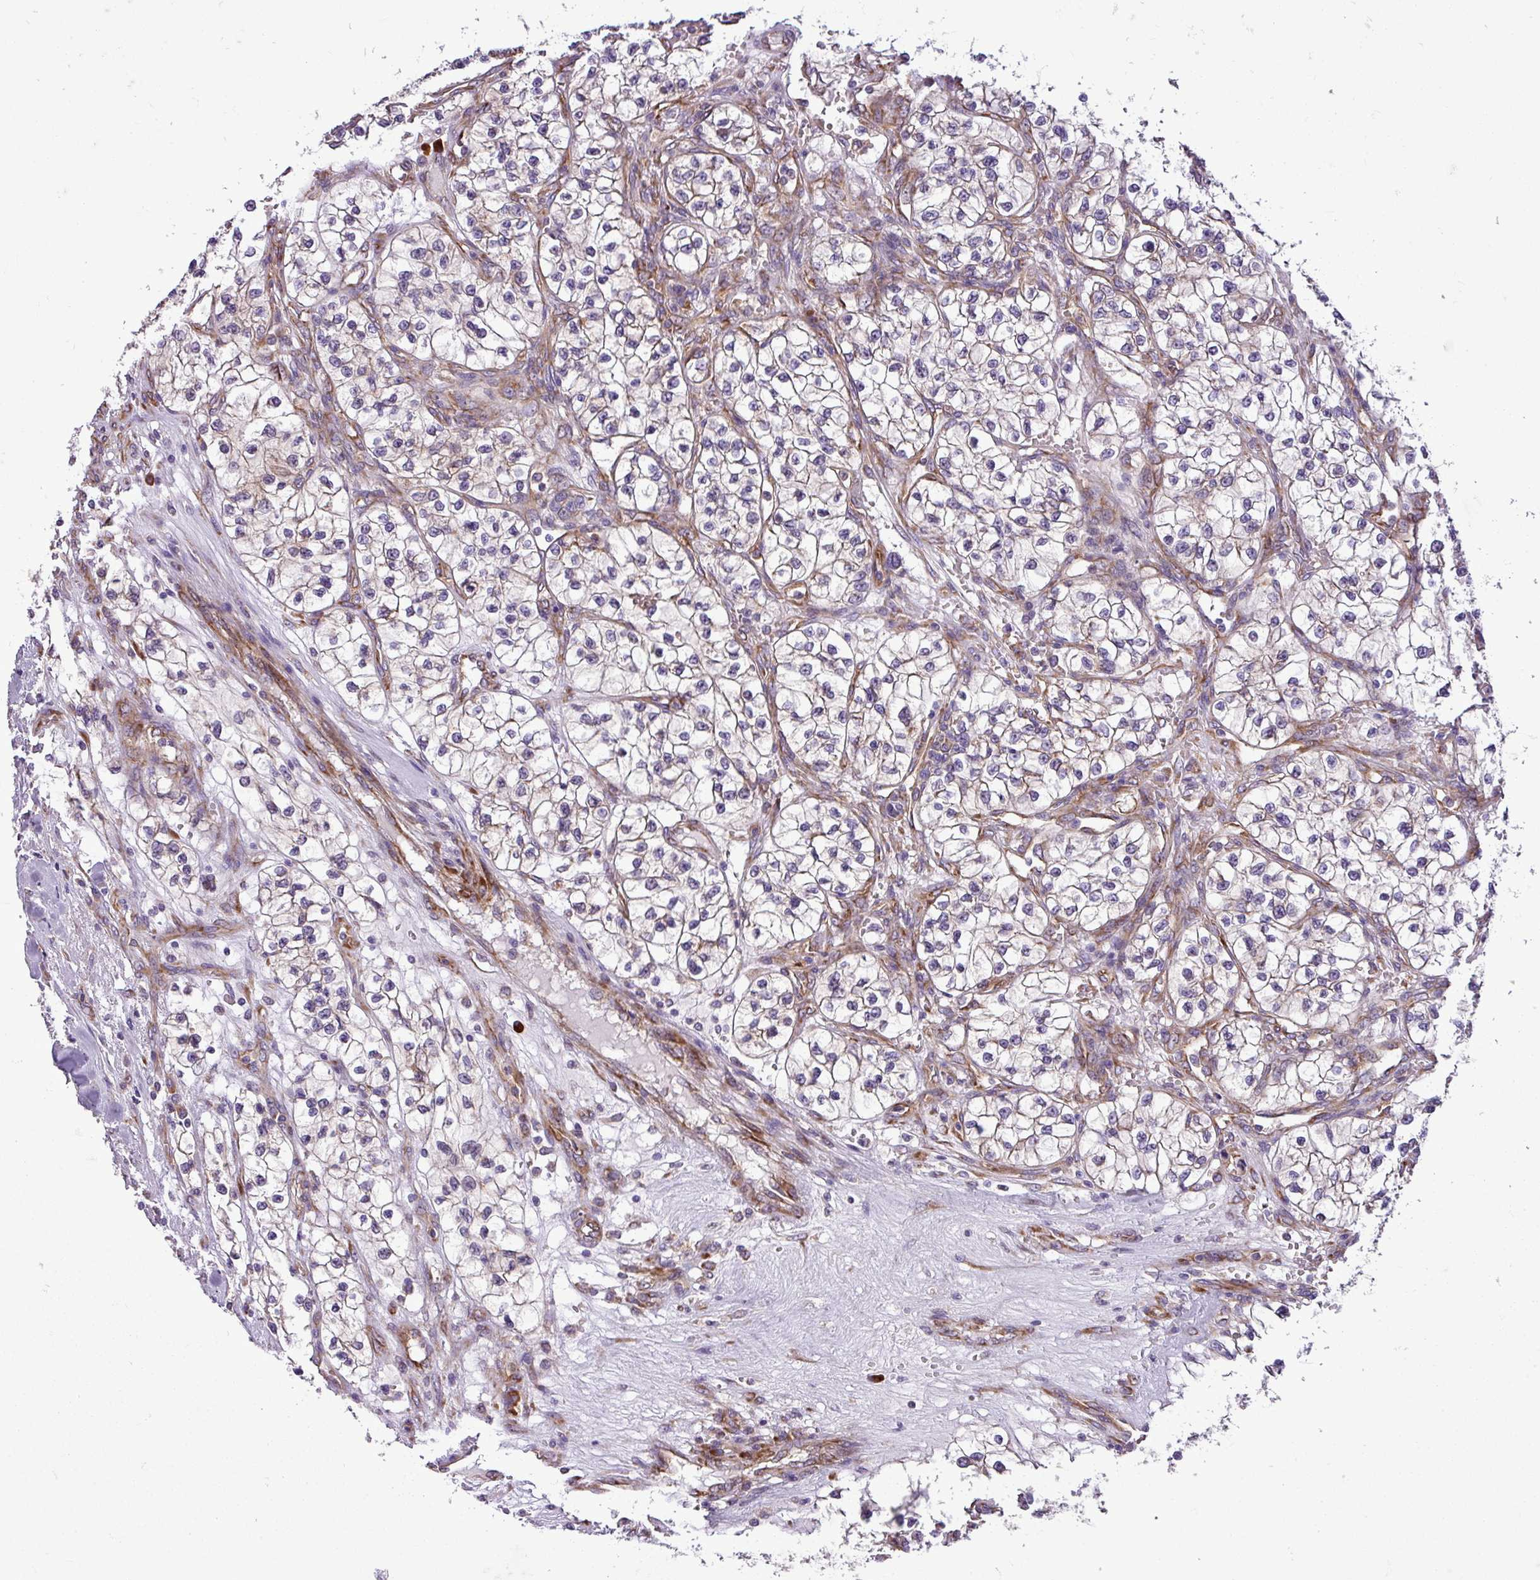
{"staining": {"intensity": "negative", "quantity": "none", "location": "none"}, "tissue": "renal cancer", "cell_type": "Tumor cells", "image_type": "cancer", "snomed": [{"axis": "morphology", "description": "Adenocarcinoma, NOS"}, {"axis": "topography", "description": "Kidney"}], "caption": "A histopathology image of adenocarcinoma (renal) stained for a protein exhibits no brown staining in tumor cells.", "gene": "RPL13", "patient": {"sex": "female", "age": 57}}